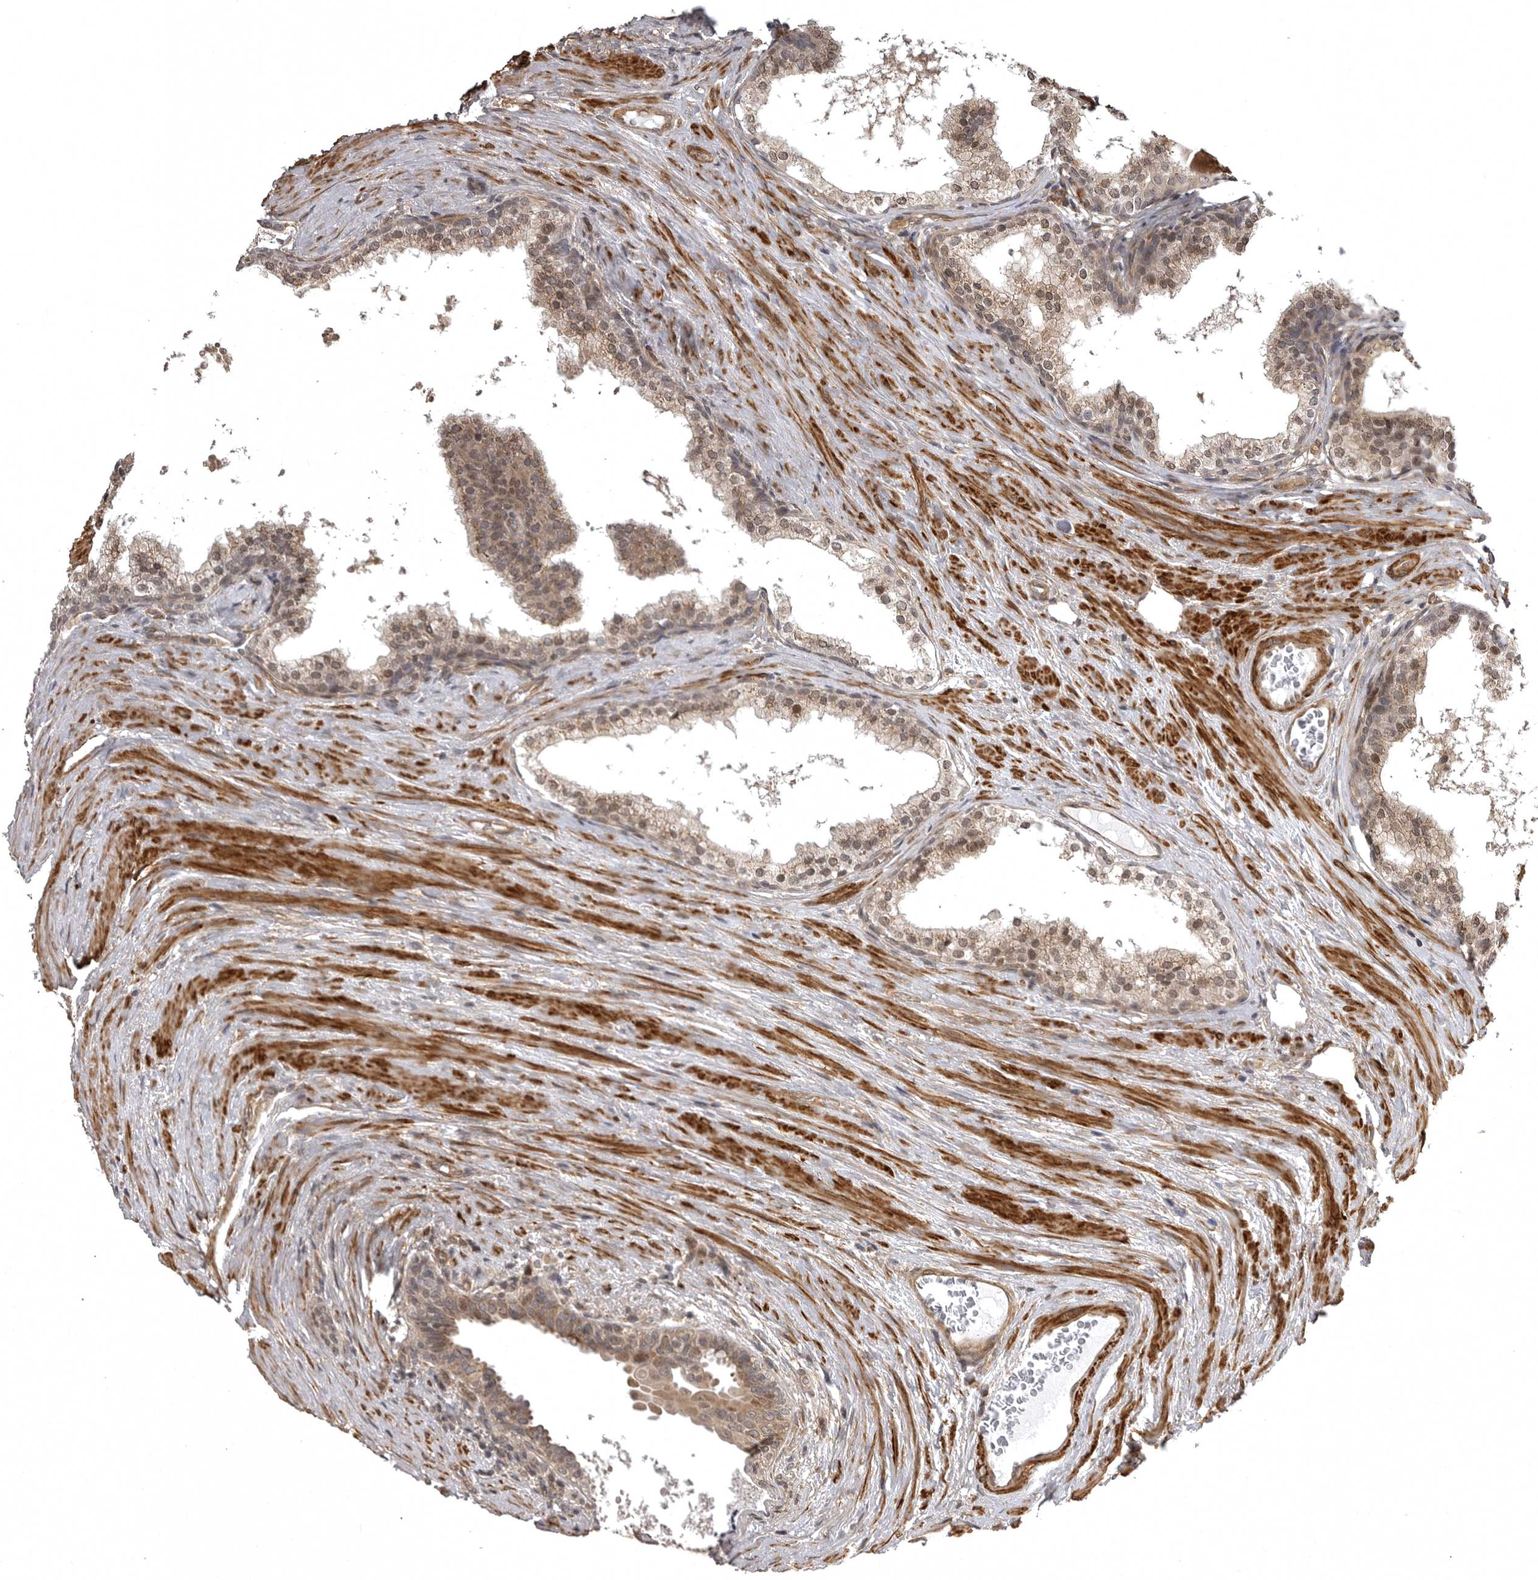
{"staining": {"intensity": "weak", "quantity": ">75%", "location": "cytoplasmic/membranous,nuclear"}, "tissue": "prostate cancer", "cell_type": "Tumor cells", "image_type": "cancer", "snomed": [{"axis": "morphology", "description": "Adenocarcinoma, High grade"}, {"axis": "topography", "description": "Prostate"}], "caption": "Weak cytoplasmic/membranous and nuclear protein expression is present in approximately >75% of tumor cells in high-grade adenocarcinoma (prostate). (Brightfield microscopy of DAB IHC at high magnification).", "gene": "SNX16", "patient": {"sex": "male", "age": 56}}